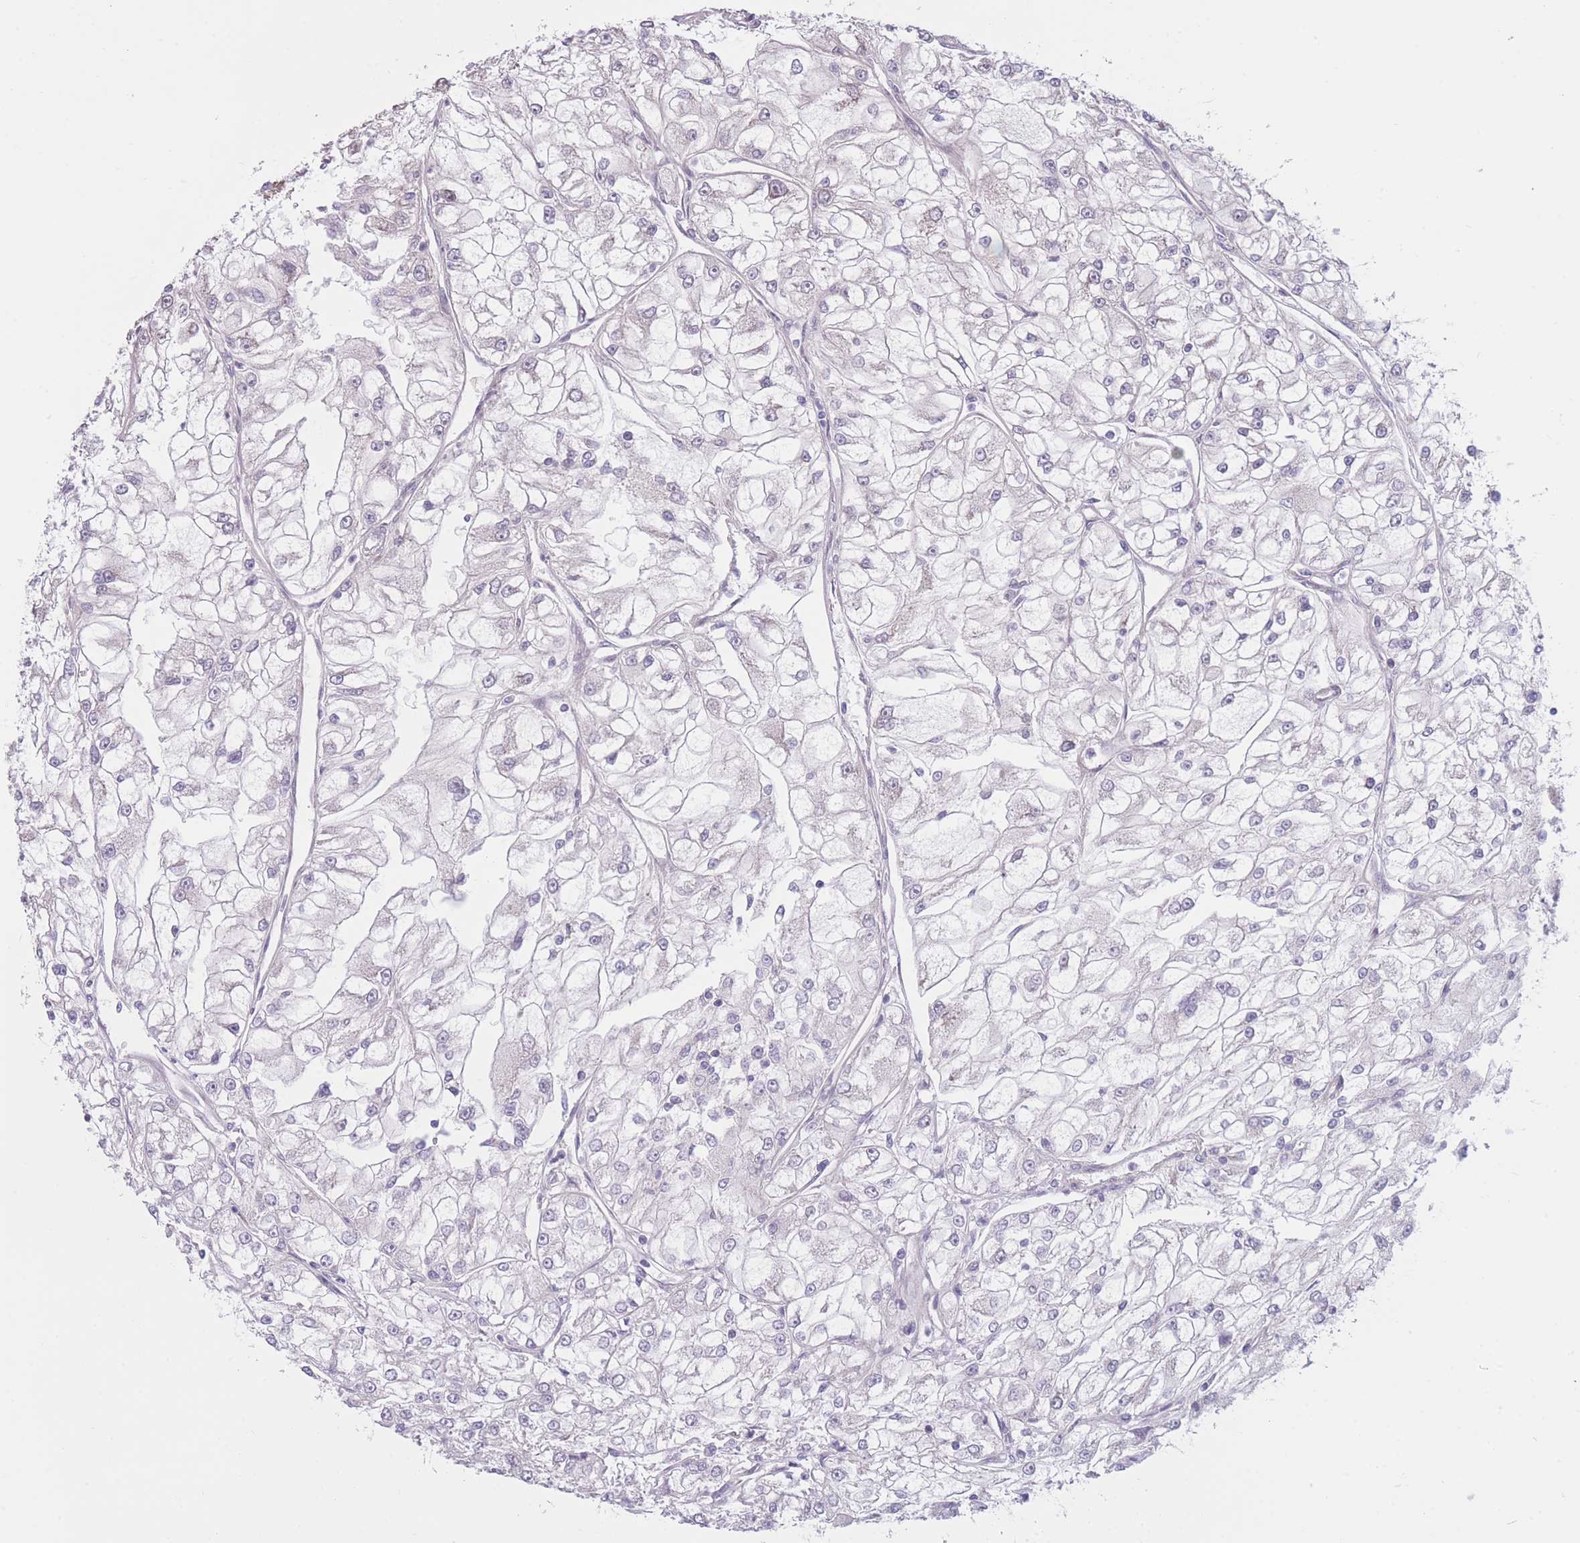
{"staining": {"intensity": "negative", "quantity": "none", "location": "none"}, "tissue": "renal cancer", "cell_type": "Tumor cells", "image_type": "cancer", "snomed": [{"axis": "morphology", "description": "Adenocarcinoma, NOS"}, {"axis": "topography", "description": "Kidney"}], "caption": "Renal cancer (adenocarcinoma) stained for a protein using IHC shows no staining tumor cells.", "gene": "COL27A1", "patient": {"sex": "female", "age": 72}}